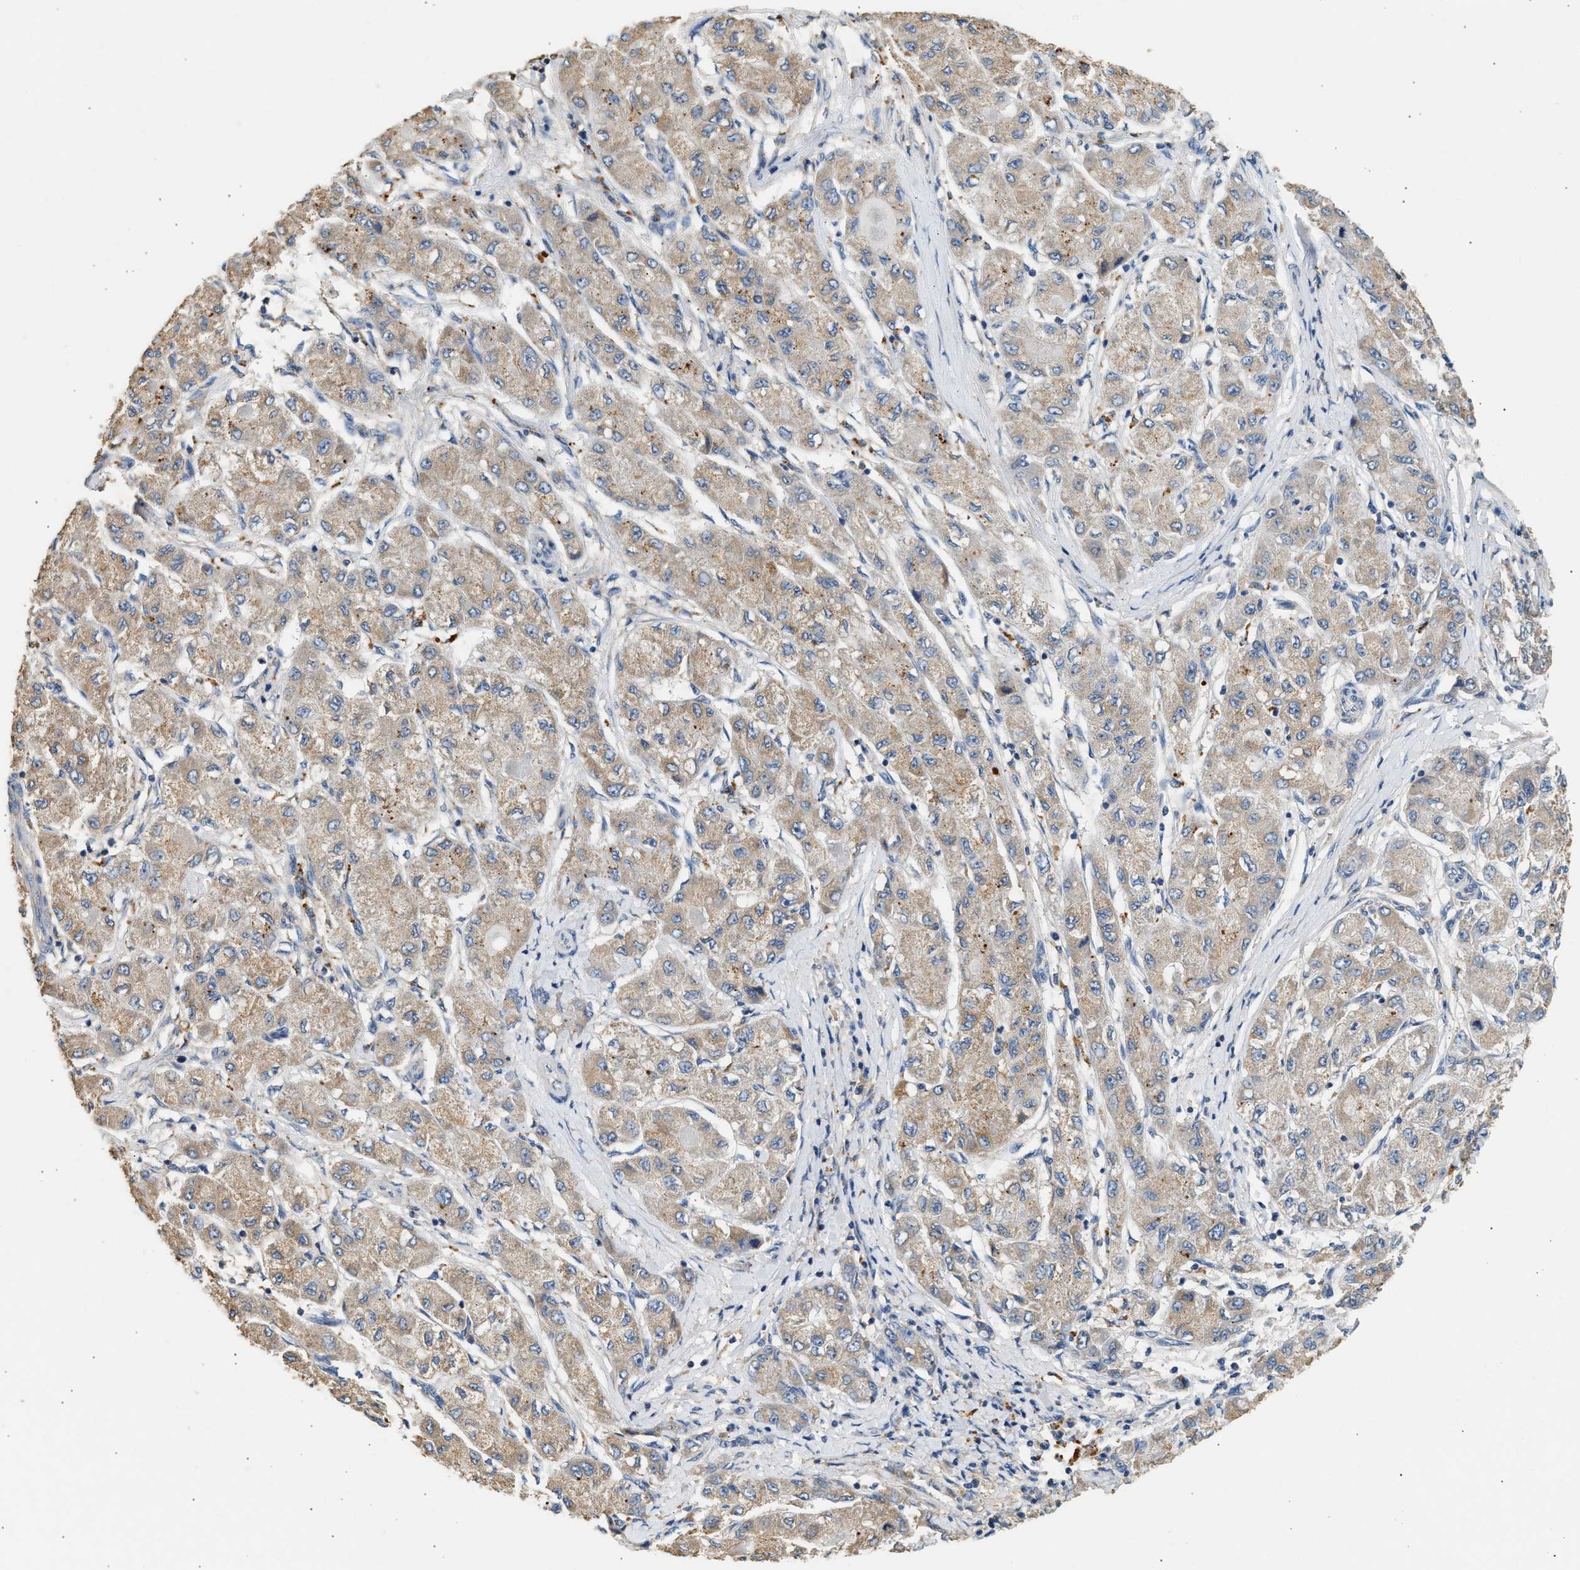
{"staining": {"intensity": "weak", "quantity": ">75%", "location": "cytoplasmic/membranous"}, "tissue": "liver cancer", "cell_type": "Tumor cells", "image_type": "cancer", "snomed": [{"axis": "morphology", "description": "Carcinoma, Hepatocellular, NOS"}, {"axis": "topography", "description": "Liver"}], "caption": "An immunohistochemistry photomicrograph of tumor tissue is shown. Protein staining in brown labels weak cytoplasmic/membranous positivity in liver cancer (hepatocellular carcinoma) within tumor cells. (IHC, brightfield microscopy, high magnification).", "gene": "WDR31", "patient": {"sex": "male", "age": 80}}